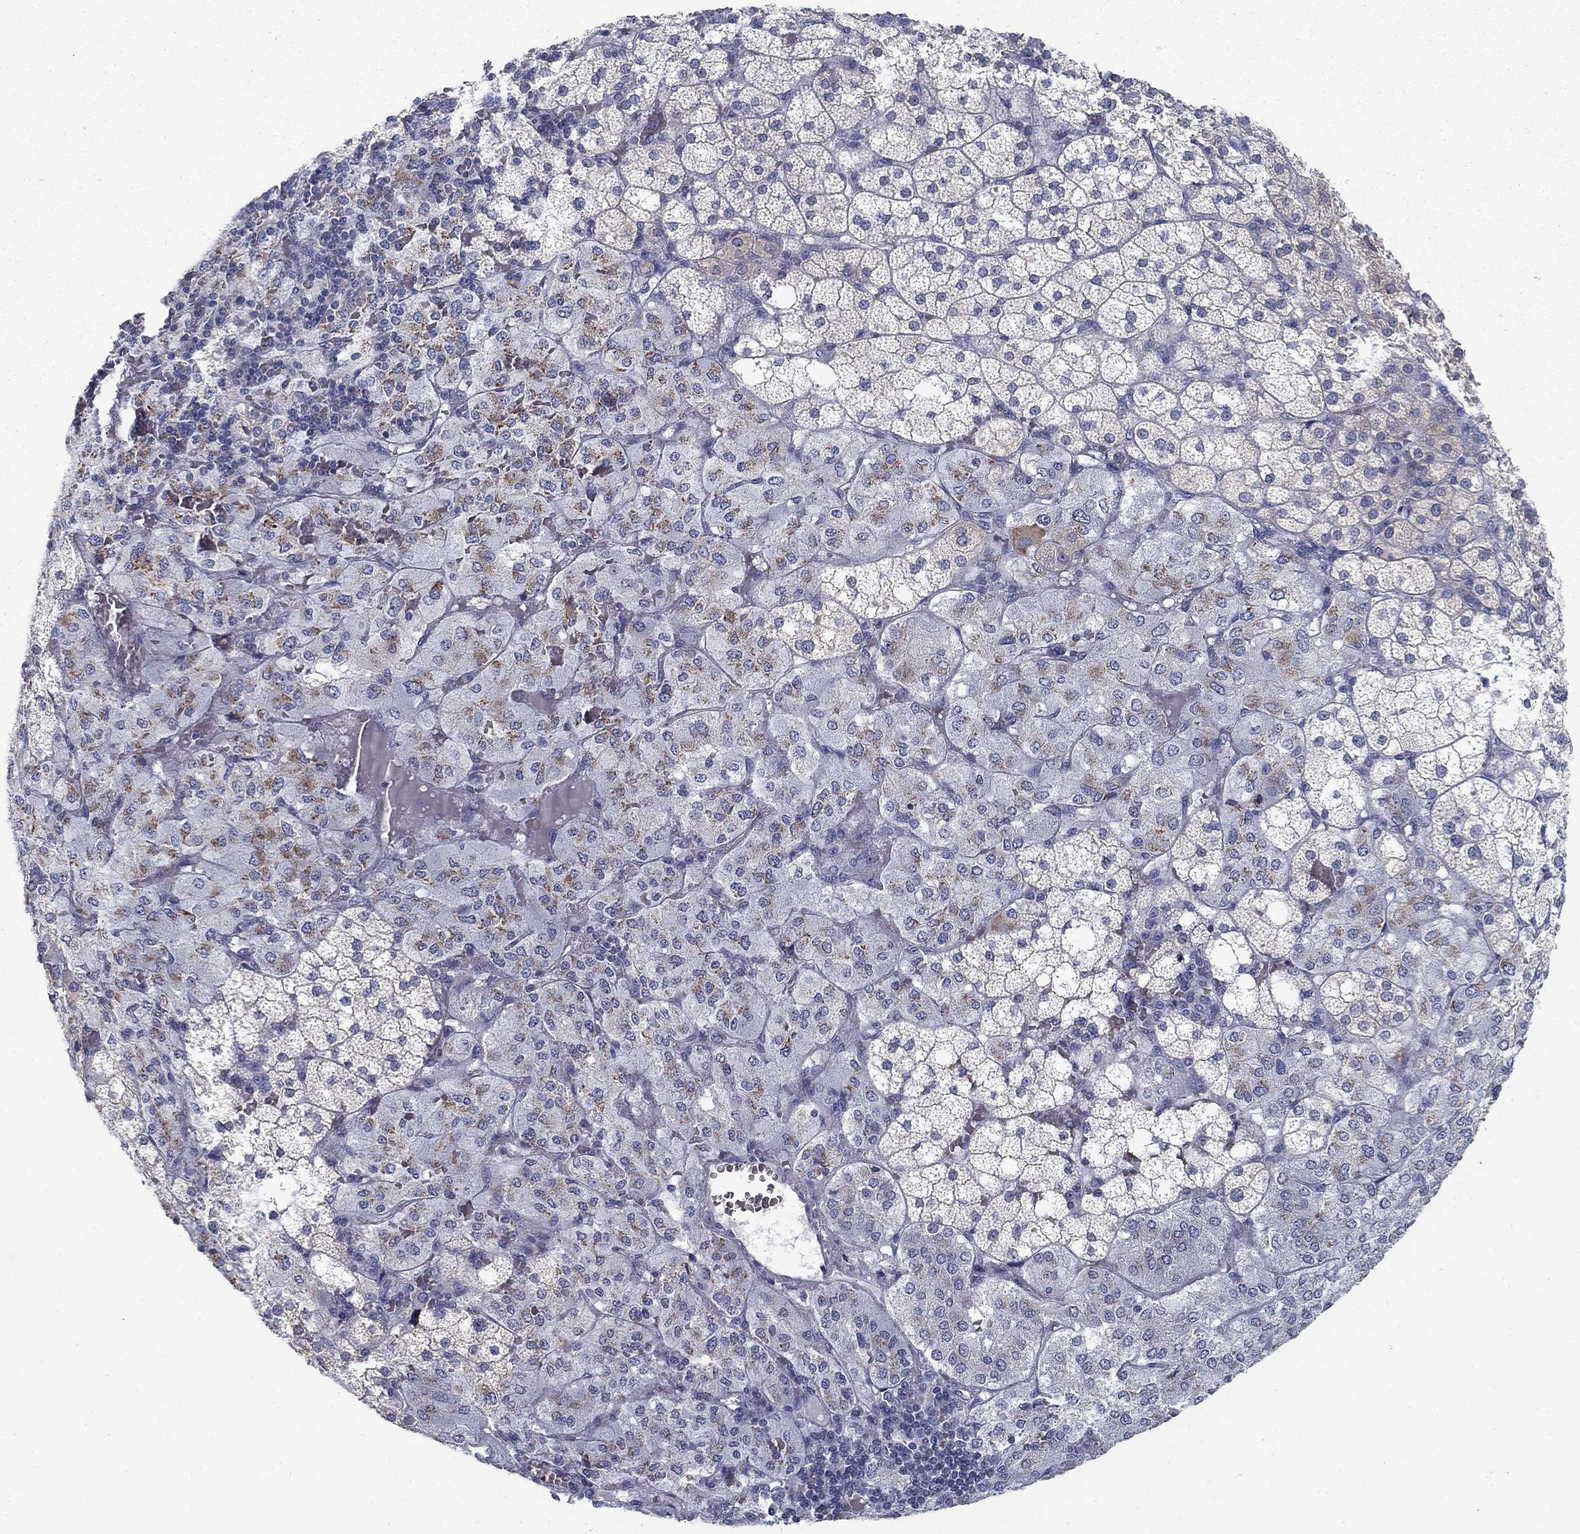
{"staining": {"intensity": "strong", "quantity": "25%-75%", "location": "cytoplasmic/membranous"}, "tissue": "adrenal gland", "cell_type": "Glandular cells", "image_type": "normal", "snomed": [{"axis": "morphology", "description": "Normal tissue, NOS"}, {"axis": "topography", "description": "Adrenal gland"}], "caption": "Strong cytoplasmic/membranous protein staining is identified in about 25%-75% of glandular cells in adrenal gland. (IHC, brightfield microscopy, high magnification).", "gene": "FXR1", "patient": {"sex": "male", "age": 53}}